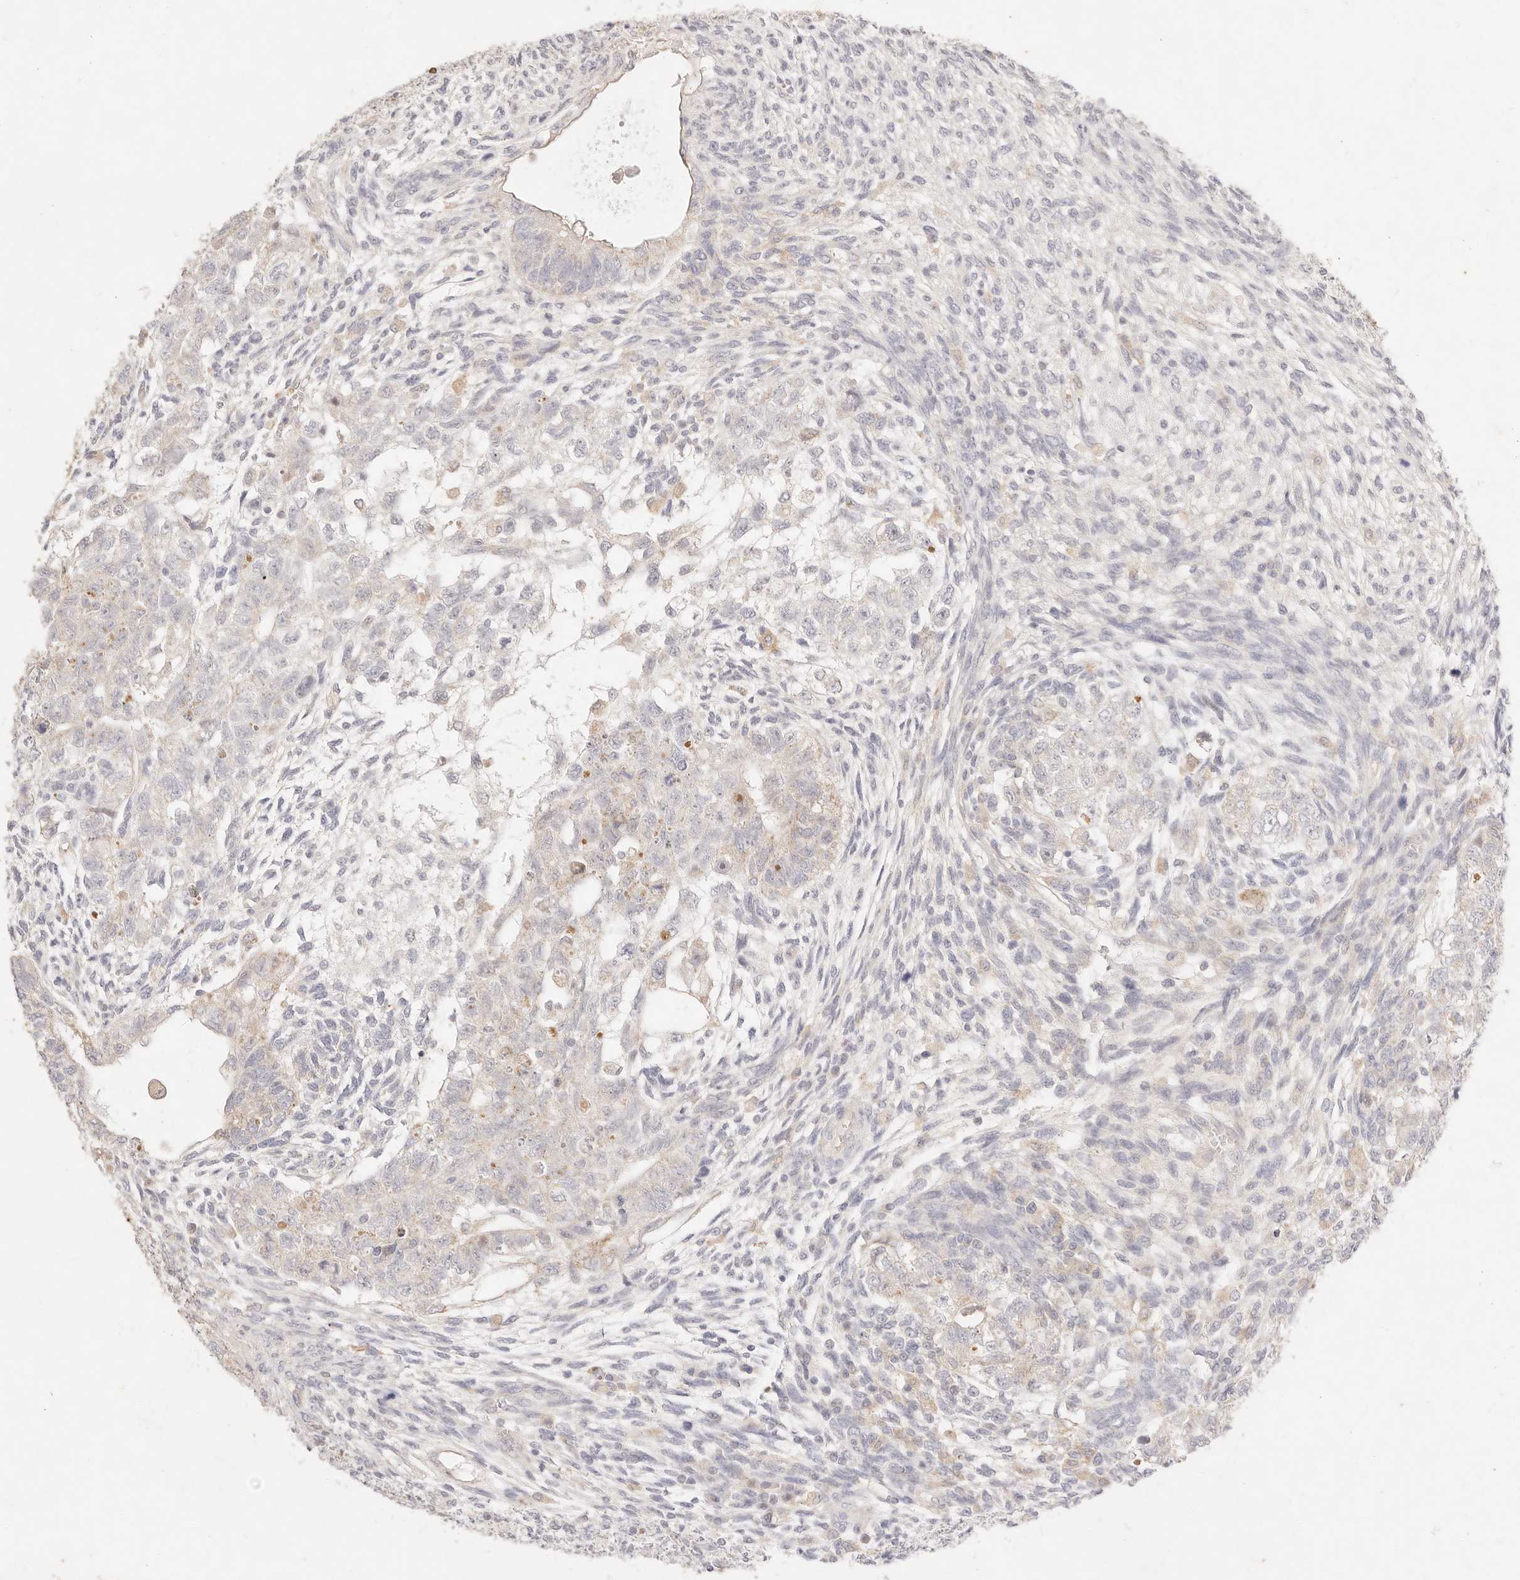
{"staining": {"intensity": "negative", "quantity": "none", "location": "none"}, "tissue": "testis cancer", "cell_type": "Tumor cells", "image_type": "cancer", "snomed": [{"axis": "morphology", "description": "Carcinoma, Embryonal, NOS"}, {"axis": "topography", "description": "Testis"}], "caption": "Immunohistochemistry photomicrograph of neoplastic tissue: human embryonal carcinoma (testis) stained with DAB demonstrates no significant protein expression in tumor cells.", "gene": "ACOX1", "patient": {"sex": "male", "age": 37}}